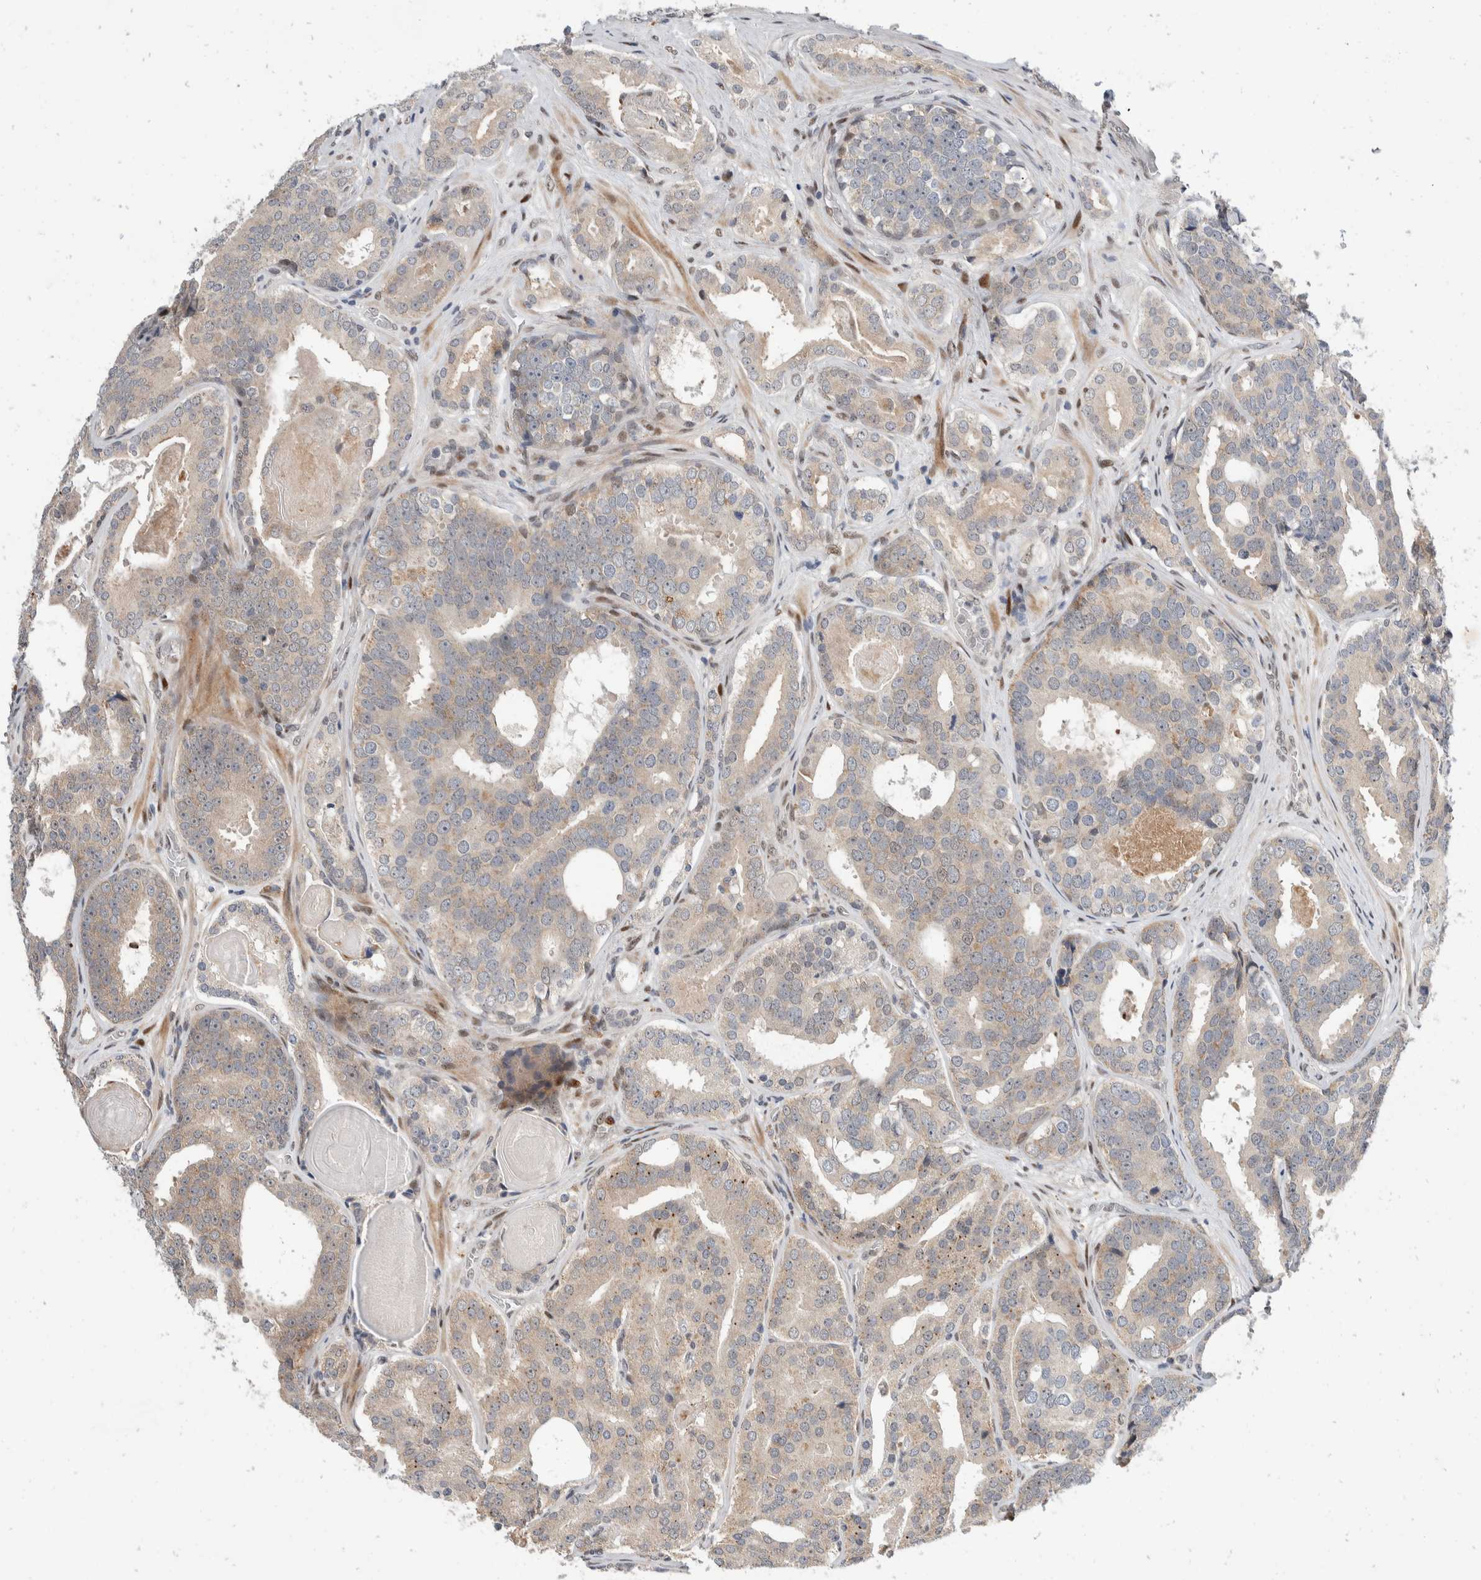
{"staining": {"intensity": "weak", "quantity": "<25%", "location": "cytoplasmic/membranous"}, "tissue": "prostate cancer", "cell_type": "Tumor cells", "image_type": "cancer", "snomed": [{"axis": "morphology", "description": "Adenocarcinoma, High grade"}, {"axis": "topography", "description": "Prostate"}], "caption": "This image is of prostate cancer stained with immunohistochemistry (IHC) to label a protein in brown with the nuclei are counter-stained blue. There is no expression in tumor cells.", "gene": "ZNF703", "patient": {"sex": "male", "age": 60}}